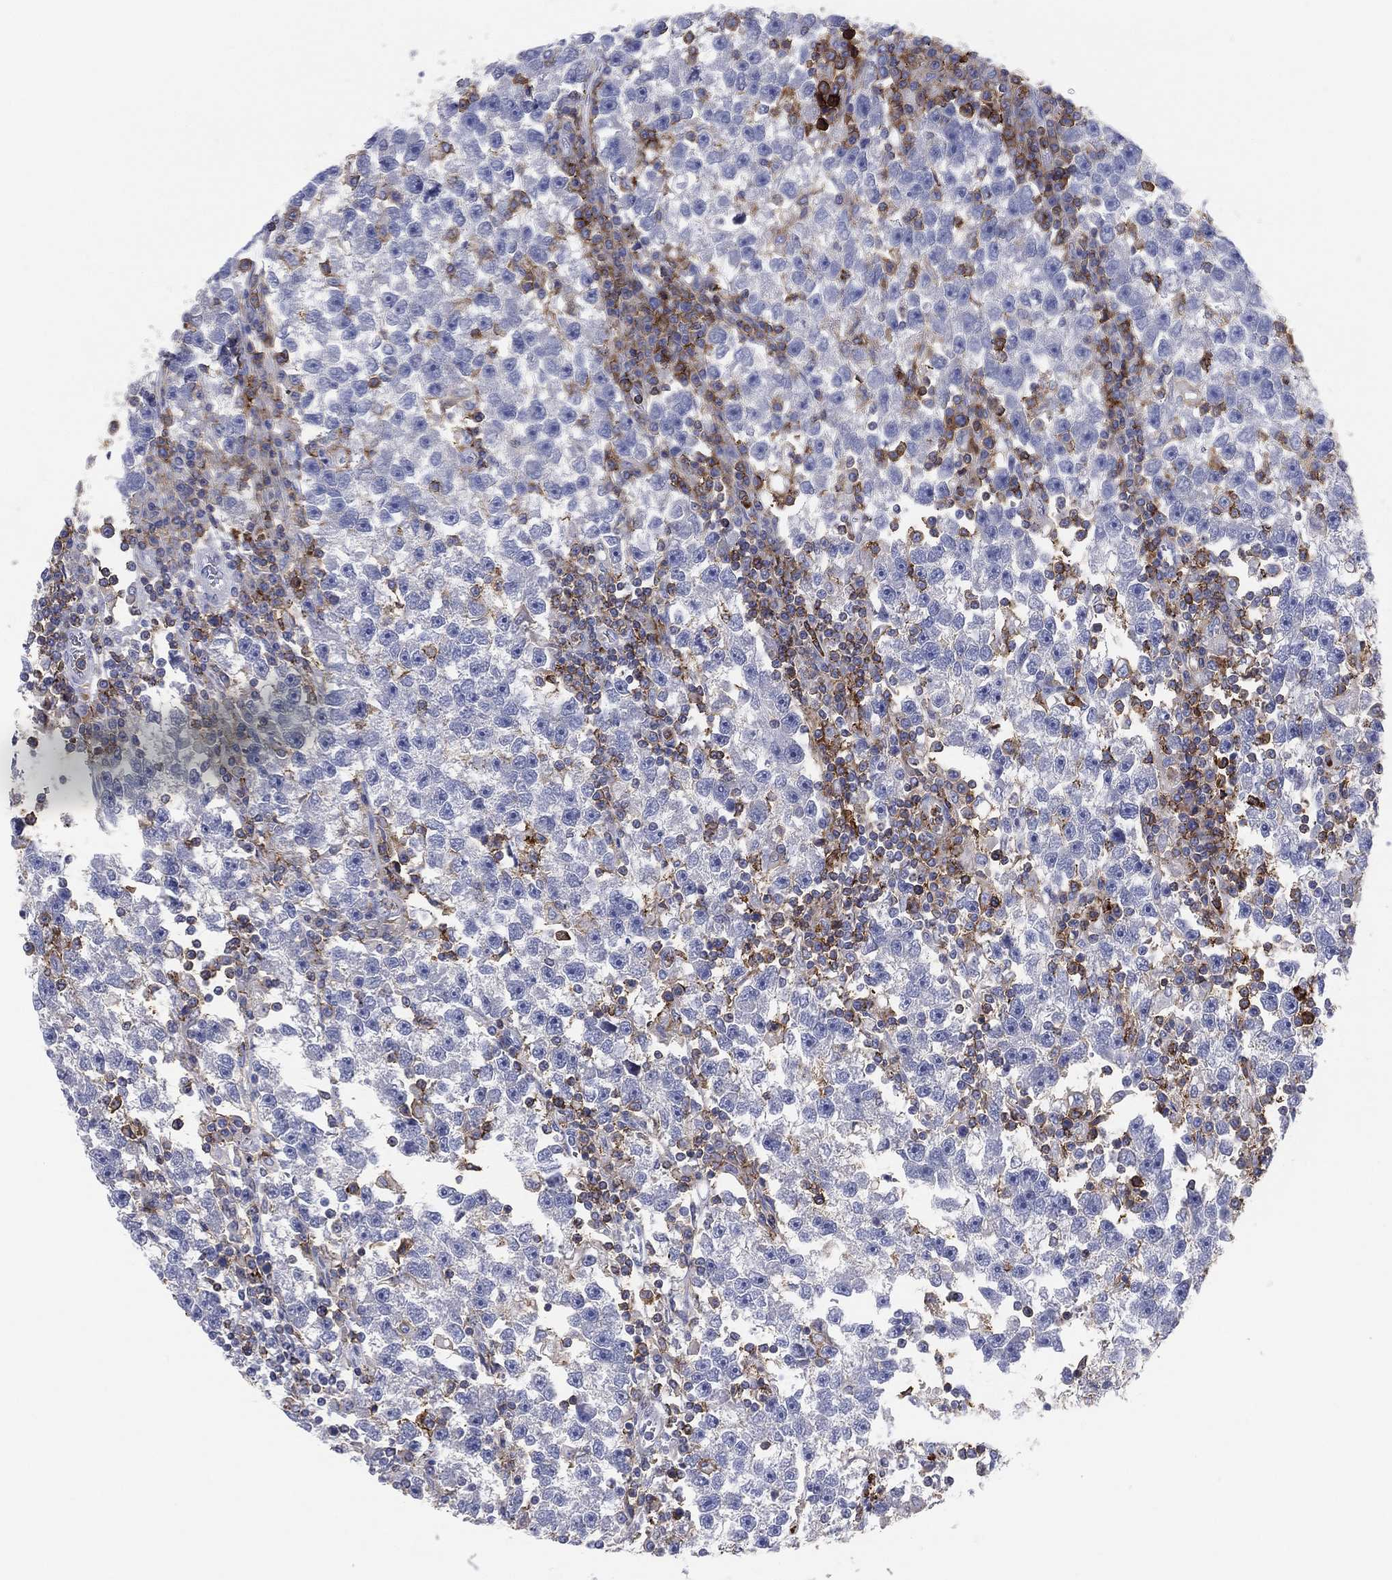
{"staining": {"intensity": "negative", "quantity": "none", "location": "none"}, "tissue": "testis cancer", "cell_type": "Tumor cells", "image_type": "cancer", "snomed": [{"axis": "morphology", "description": "Seminoma, NOS"}, {"axis": "topography", "description": "Testis"}], "caption": "Tumor cells show no significant protein expression in testis seminoma.", "gene": "SELPLG", "patient": {"sex": "male", "age": 47}}